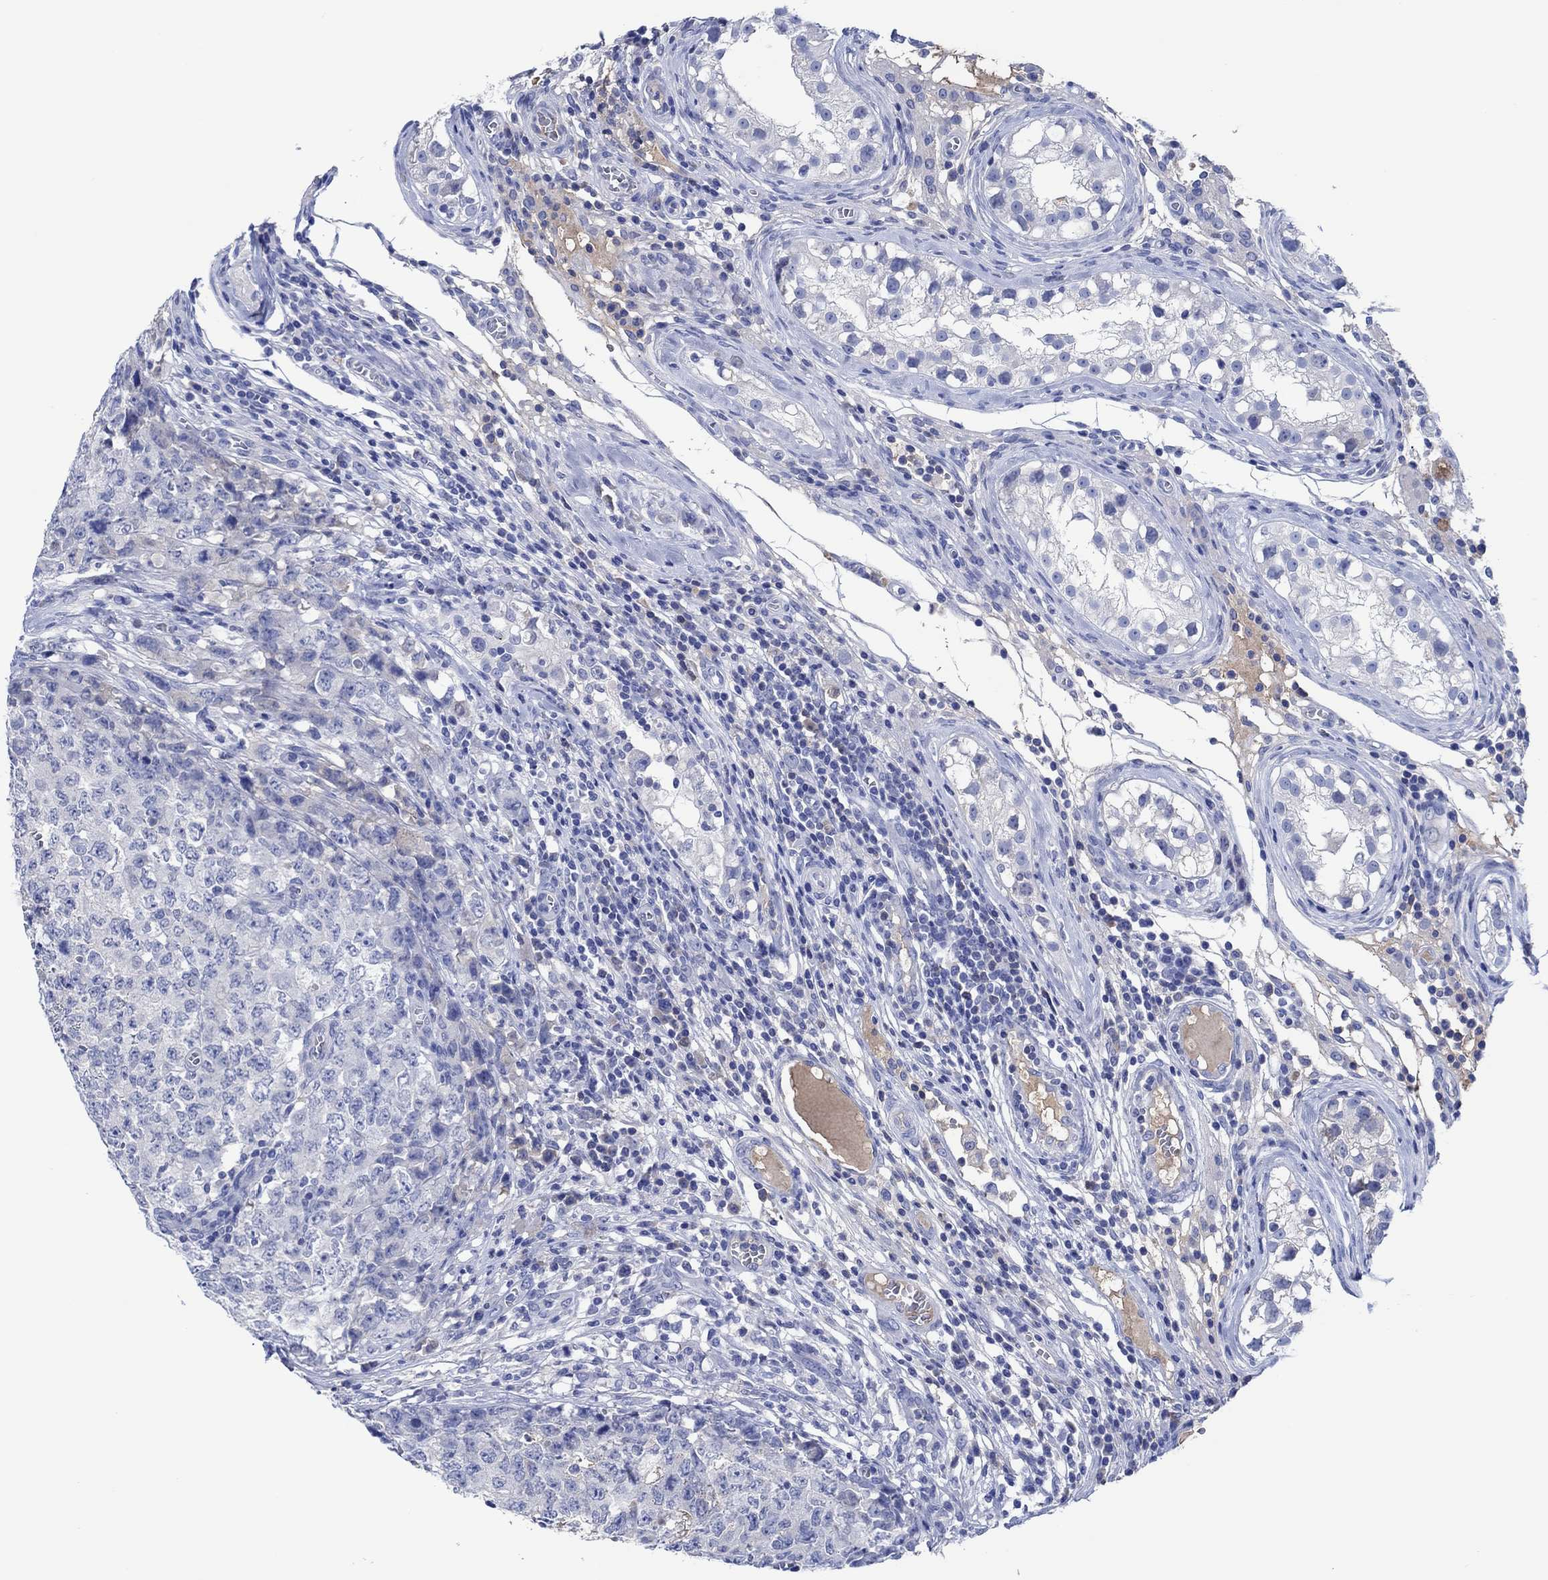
{"staining": {"intensity": "negative", "quantity": "none", "location": "none"}, "tissue": "testis cancer", "cell_type": "Tumor cells", "image_type": "cancer", "snomed": [{"axis": "morphology", "description": "Carcinoma, Embryonal, NOS"}, {"axis": "topography", "description": "Testis"}], "caption": "The IHC histopathology image has no significant staining in tumor cells of embryonal carcinoma (testis) tissue.", "gene": "CPNE6", "patient": {"sex": "male", "age": 23}}